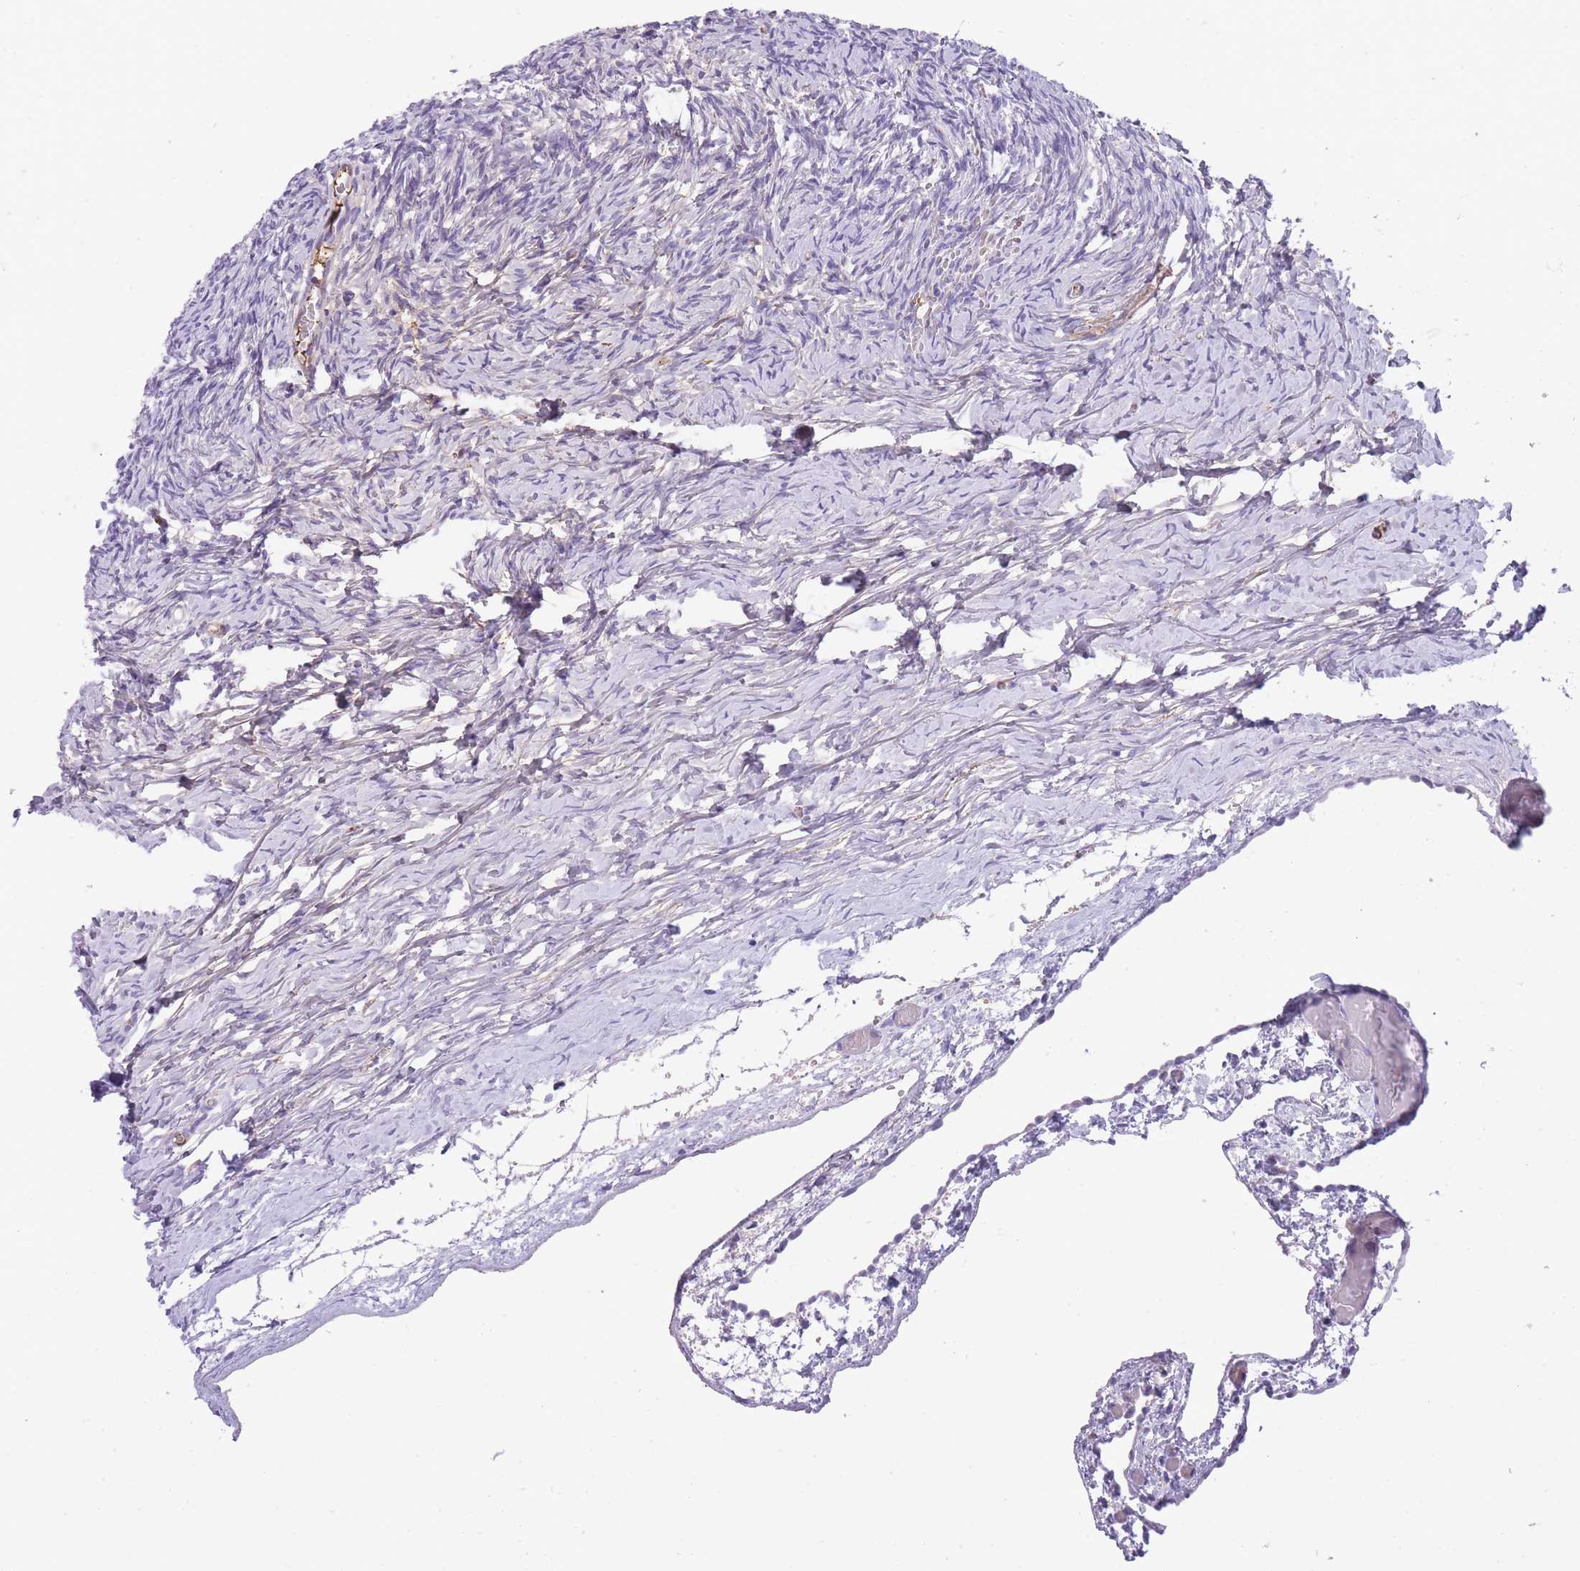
{"staining": {"intensity": "negative", "quantity": "none", "location": "none"}, "tissue": "ovary", "cell_type": "Ovarian stroma cells", "image_type": "normal", "snomed": [{"axis": "morphology", "description": "Normal tissue, NOS"}, {"axis": "topography", "description": "Ovary"}], "caption": "High power microscopy photomicrograph of an immunohistochemistry (IHC) image of unremarkable ovary, revealing no significant staining in ovarian stroma cells. (DAB (3,3'-diaminobenzidine) IHC with hematoxylin counter stain).", "gene": "GNAT1", "patient": {"sex": "female", "age": 39}}